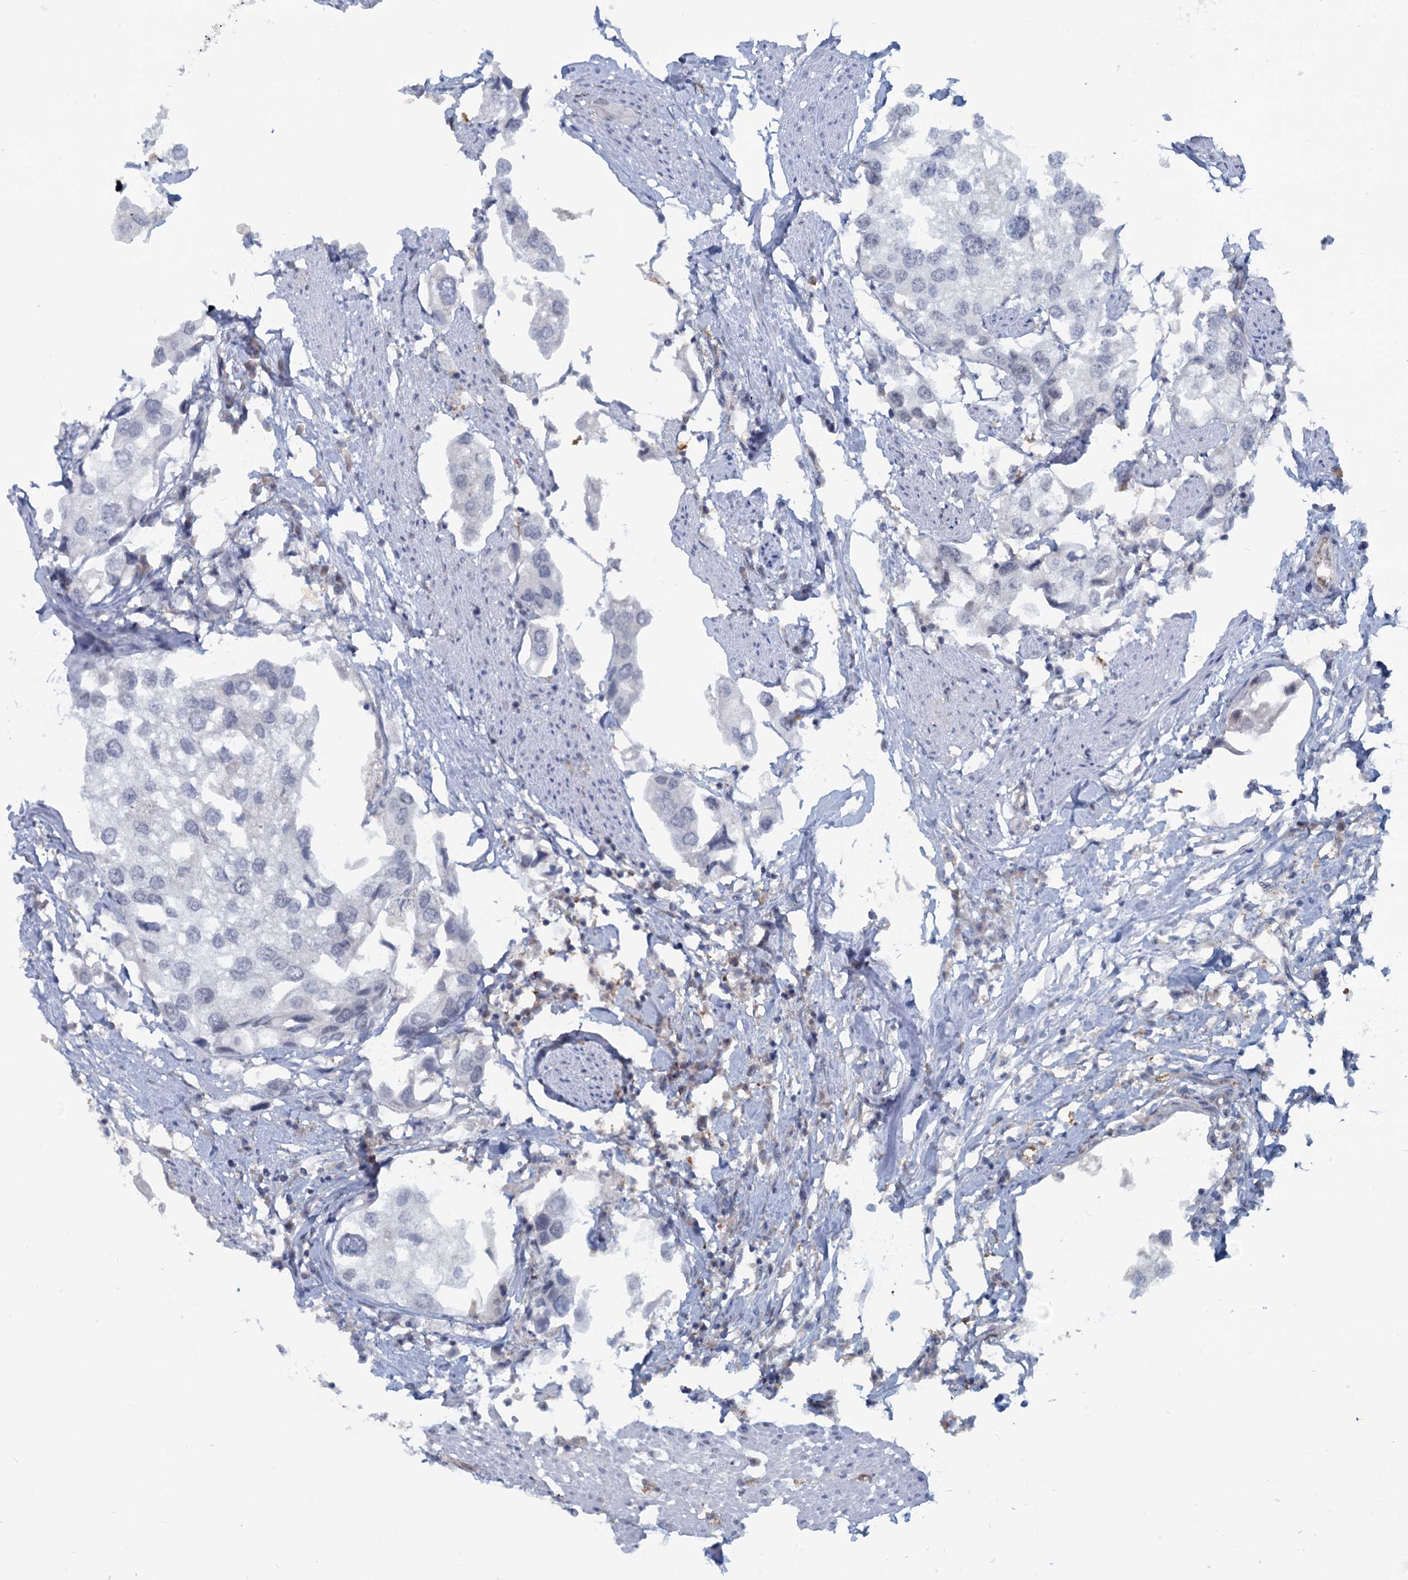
{"staining": {"intensity": "negative", "quantity": "none", "location": "none"}, "tissue": "urothelial cancer", "cell_type": "Tumor cells", "image_type": "cancer", "snomed": [{"axis": "morphology", "description": "Urothelial carcinoma, High grade"}, {"axis": "topography", "description": "Urinary bladder"}], "caption": "Urothelial cancer was stained to show a protein in brown. There is no significant staining in tumor cells. (Brightfield microscopy of DAB (3,3'-diaminobenzidine) IHC at high magnification).", "gene": "C1D", "patient": {"sex": "male", "age": 64}}